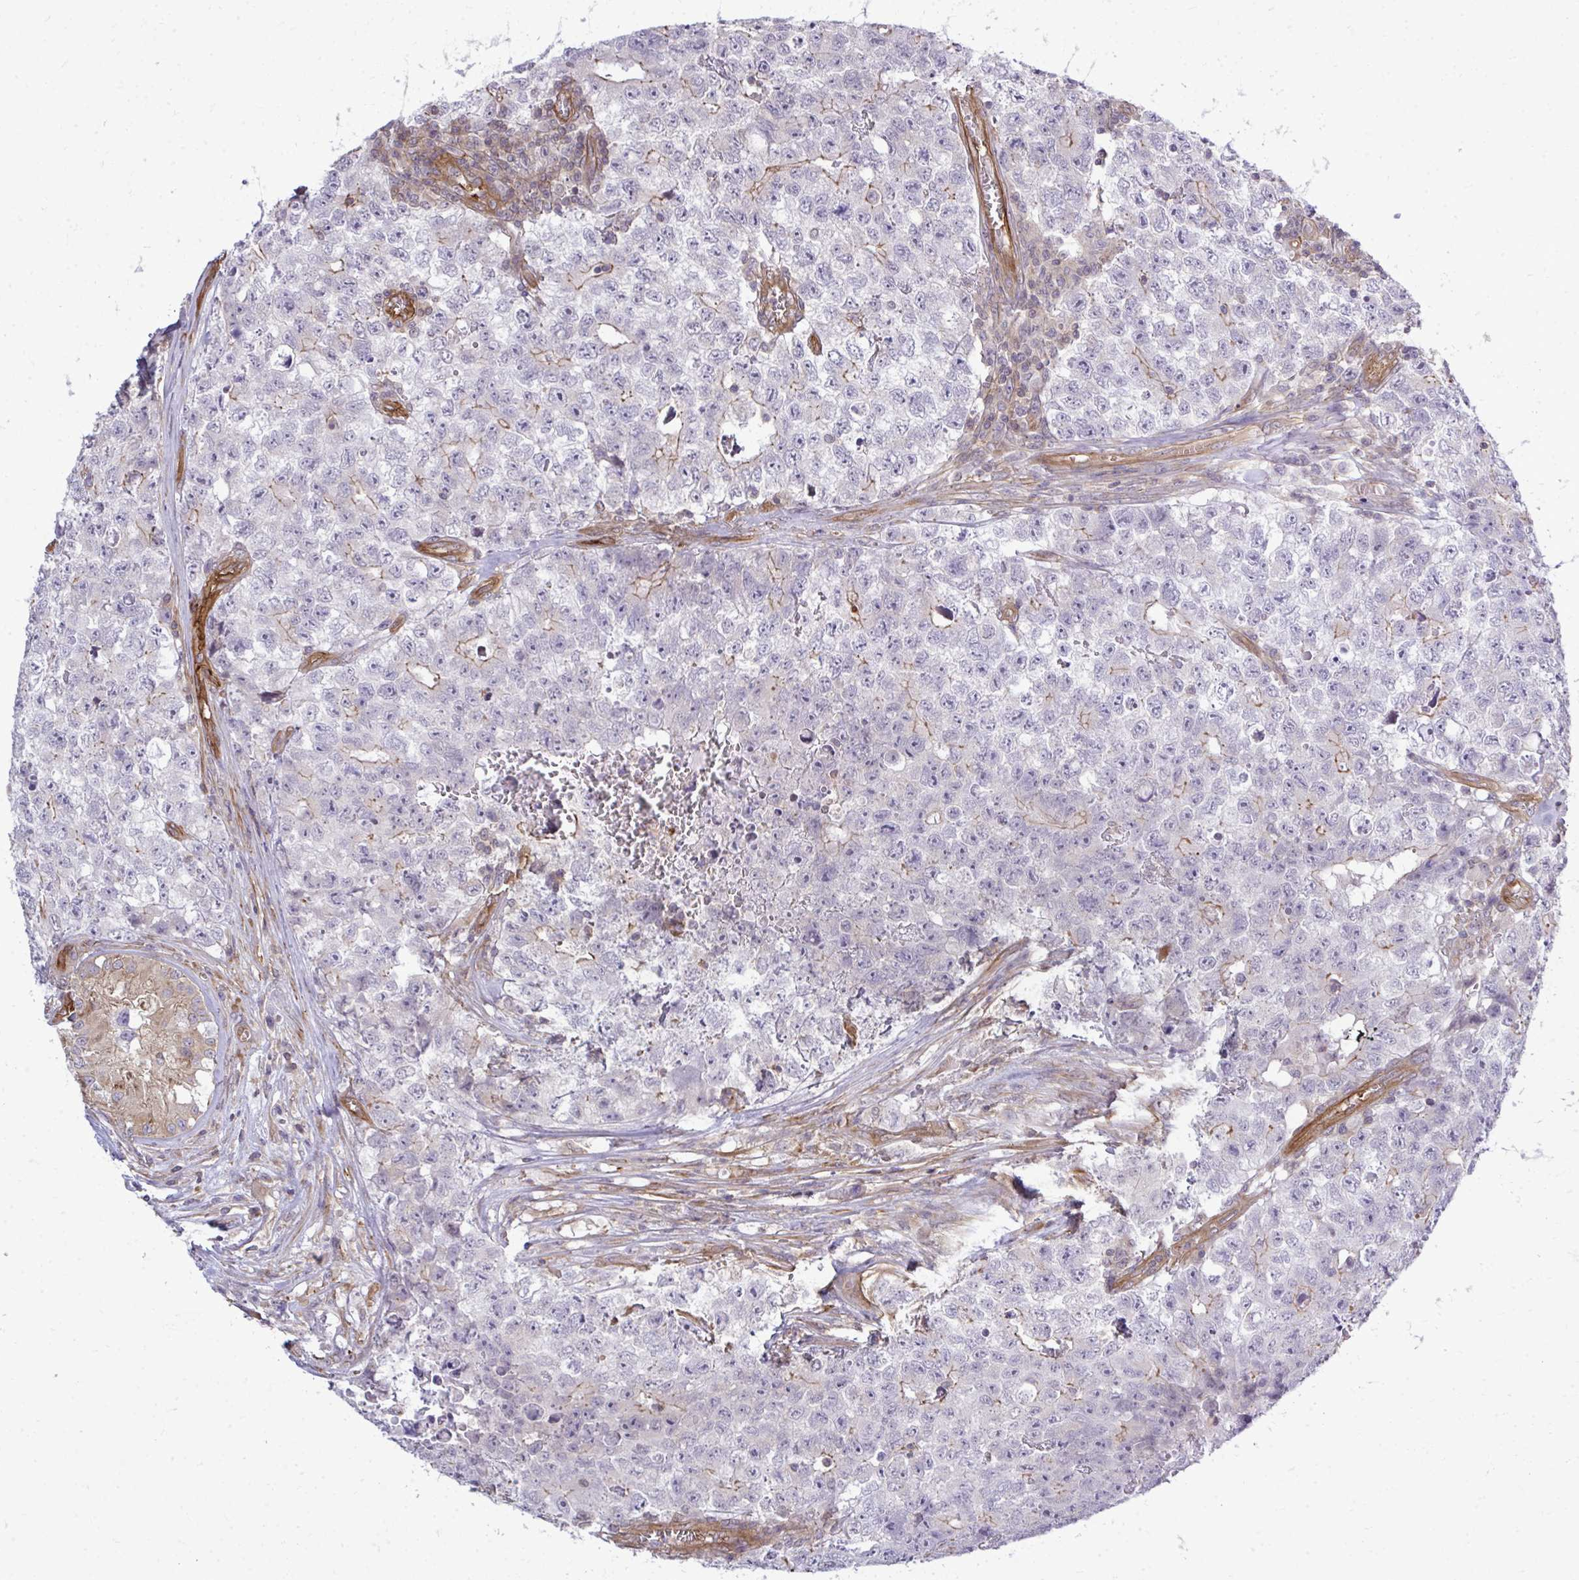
{"staining": {"intensity": "moderate", "quantity": "<25%", "location": "cytoplasmic/membranous"}, "tissue": "testis cancer", "cell_type": "Tumor cells", "image_type": "cancer", "snomed": [{"axis": "morphology", "description": "Carcinoma, Embryonal, NOS"}, {"axis": "topography", "description": "Testis"}], "caption": "An image of testis cancer stained for a protein reveals moderate cytoplasmic/membranous brown staining in tumor cells. (IHC, brightfield microscopy, high magnification).", "gene": "FUT10", "patient": {"sex": "male", "age": 18}}